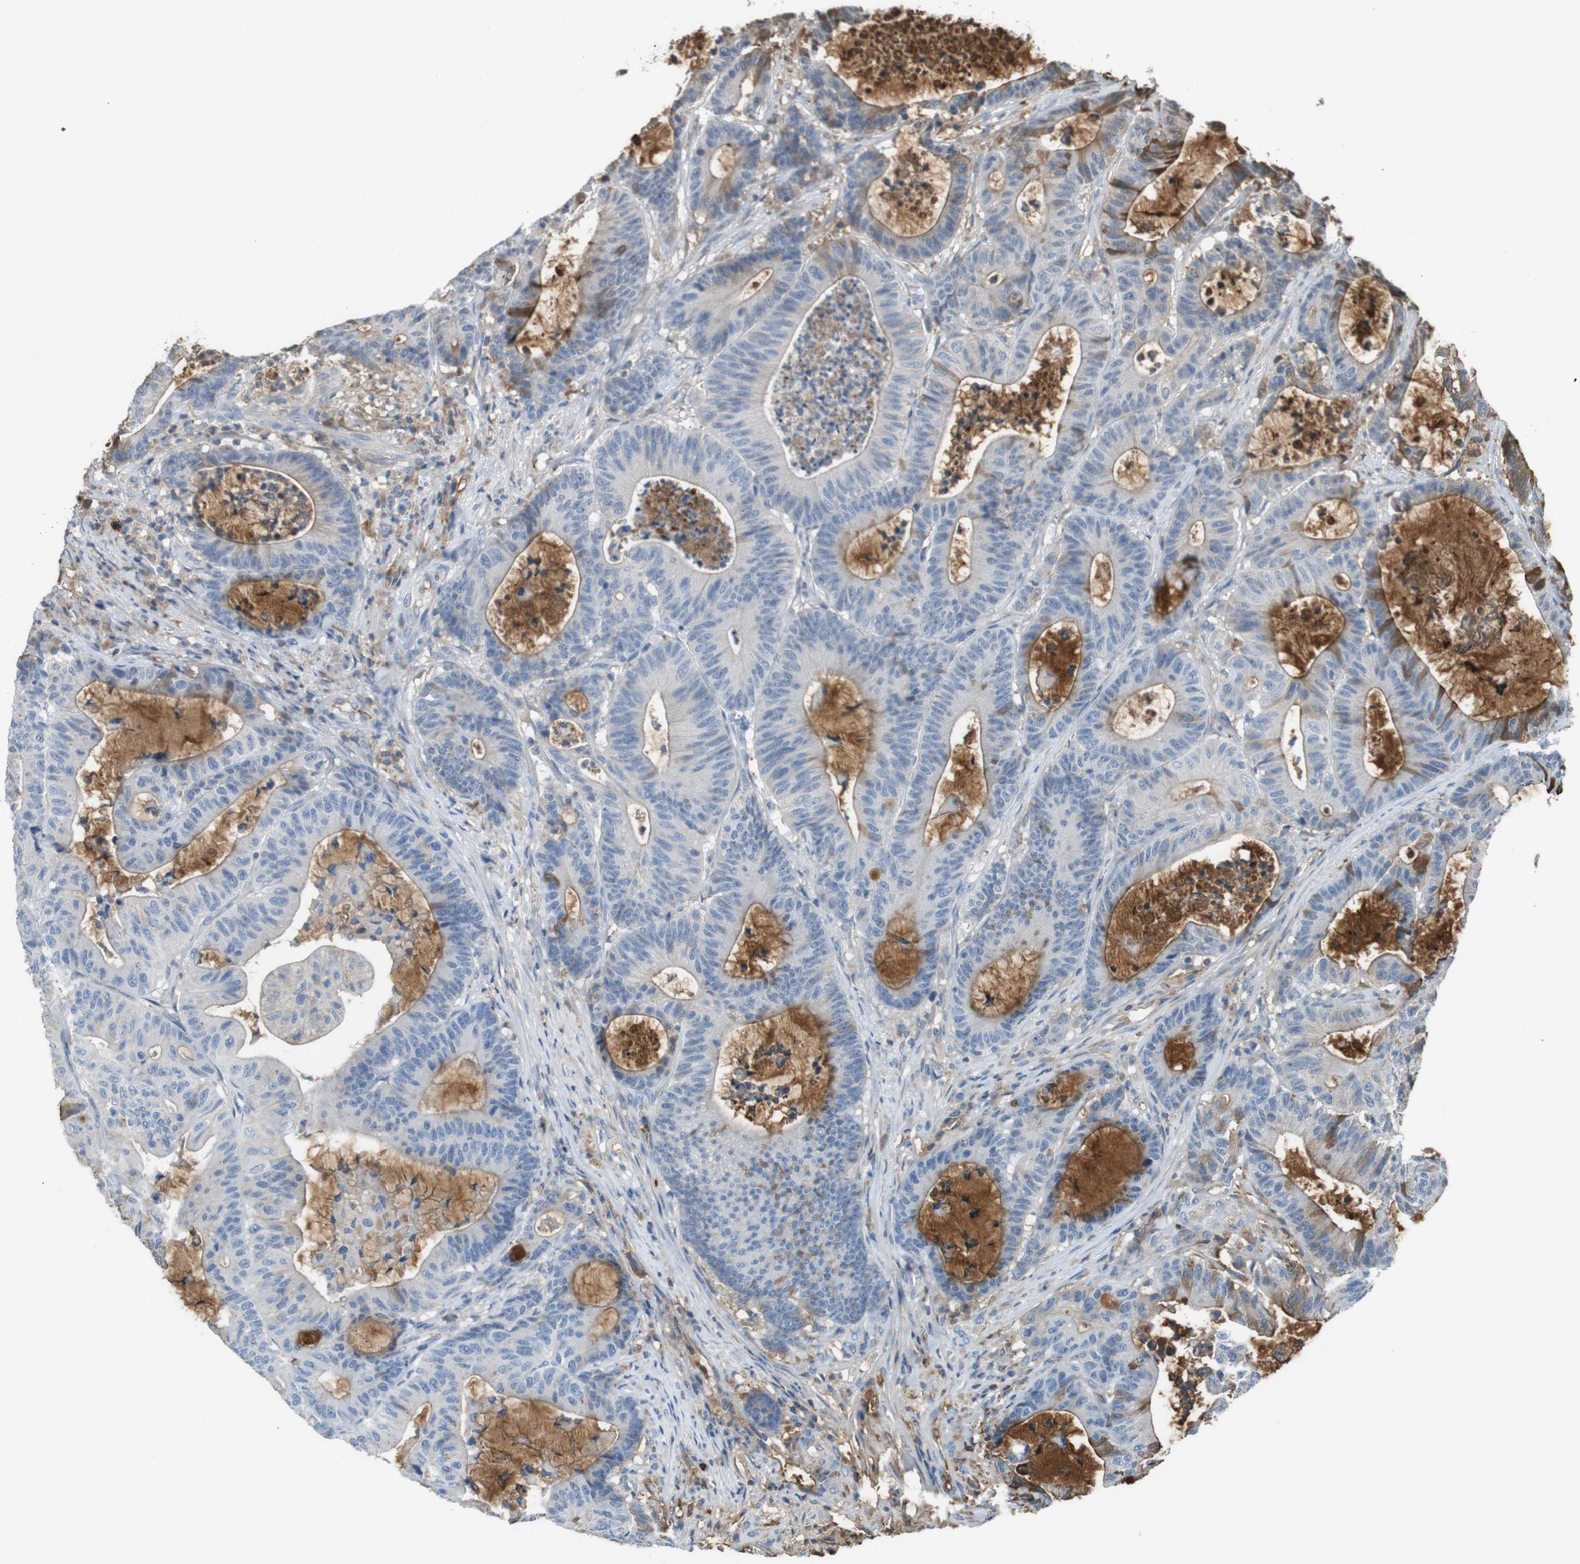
{"staining": {"intensity": "moderate", "quantity": "<25%", "location": "cytoplasmic/membranous"}, "tissue": "colorectal cancer", "cell_type": "Tumor cells", "image_type": "cancer", "snomed": [{"axis": "morphology", "description": "Adenocarcinoma, NOS"}, {"axis": "topography", "description": "Colon"}], "caption": "Colorectal cancer stained with immunohistochemistry (IHC) reveals moderate cytoplasmic/membranous staining in about <25% of tumor cells.", "gene": "LTBP4", "patient": {"sex": "female", "age": 84}}